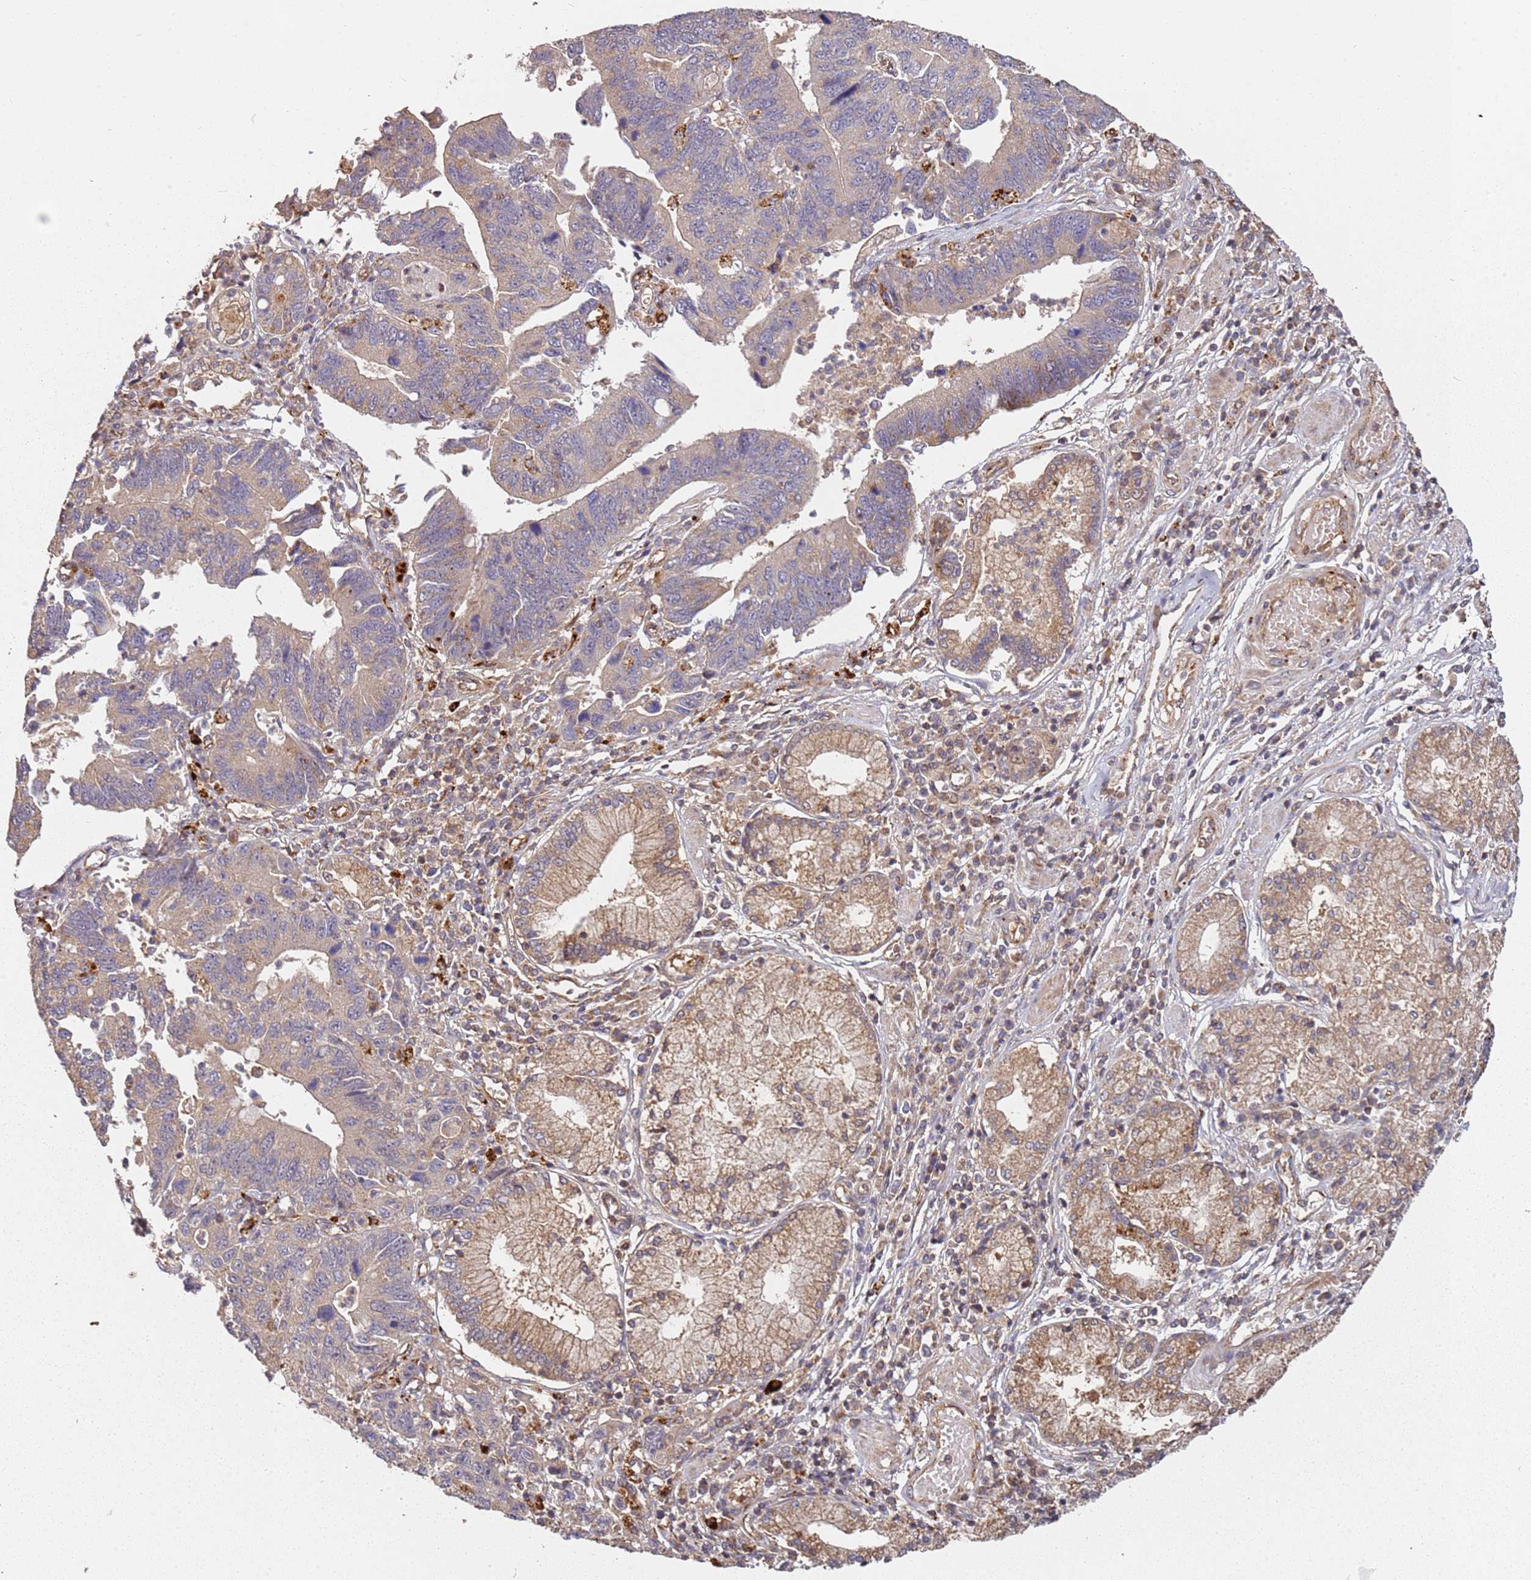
{"staining": {"intensity": "negative", "quantity": "none", "location": "none"}, "tissue": "stomach cancer", "cell_type": "Tumor cells", "image_type": "cancer", "snomed": [{"axis": "morphology", "description": "Adenocarcinoma, NOS"}, {"axis": "topography", "description": "Stomach"}], "caption": "This photomicrograph is of stomach cancer (adenocarcinoma) stained with IHC to label a protein in brown with the nuclei are counter-stained blue. There is no positivity in tumor cells. (DAB immunohistochemistry visualized using brightfield microscopy, high magnification).", "gene": "SCGB2B2", "patient": {"sex": "male", "age": 59}}